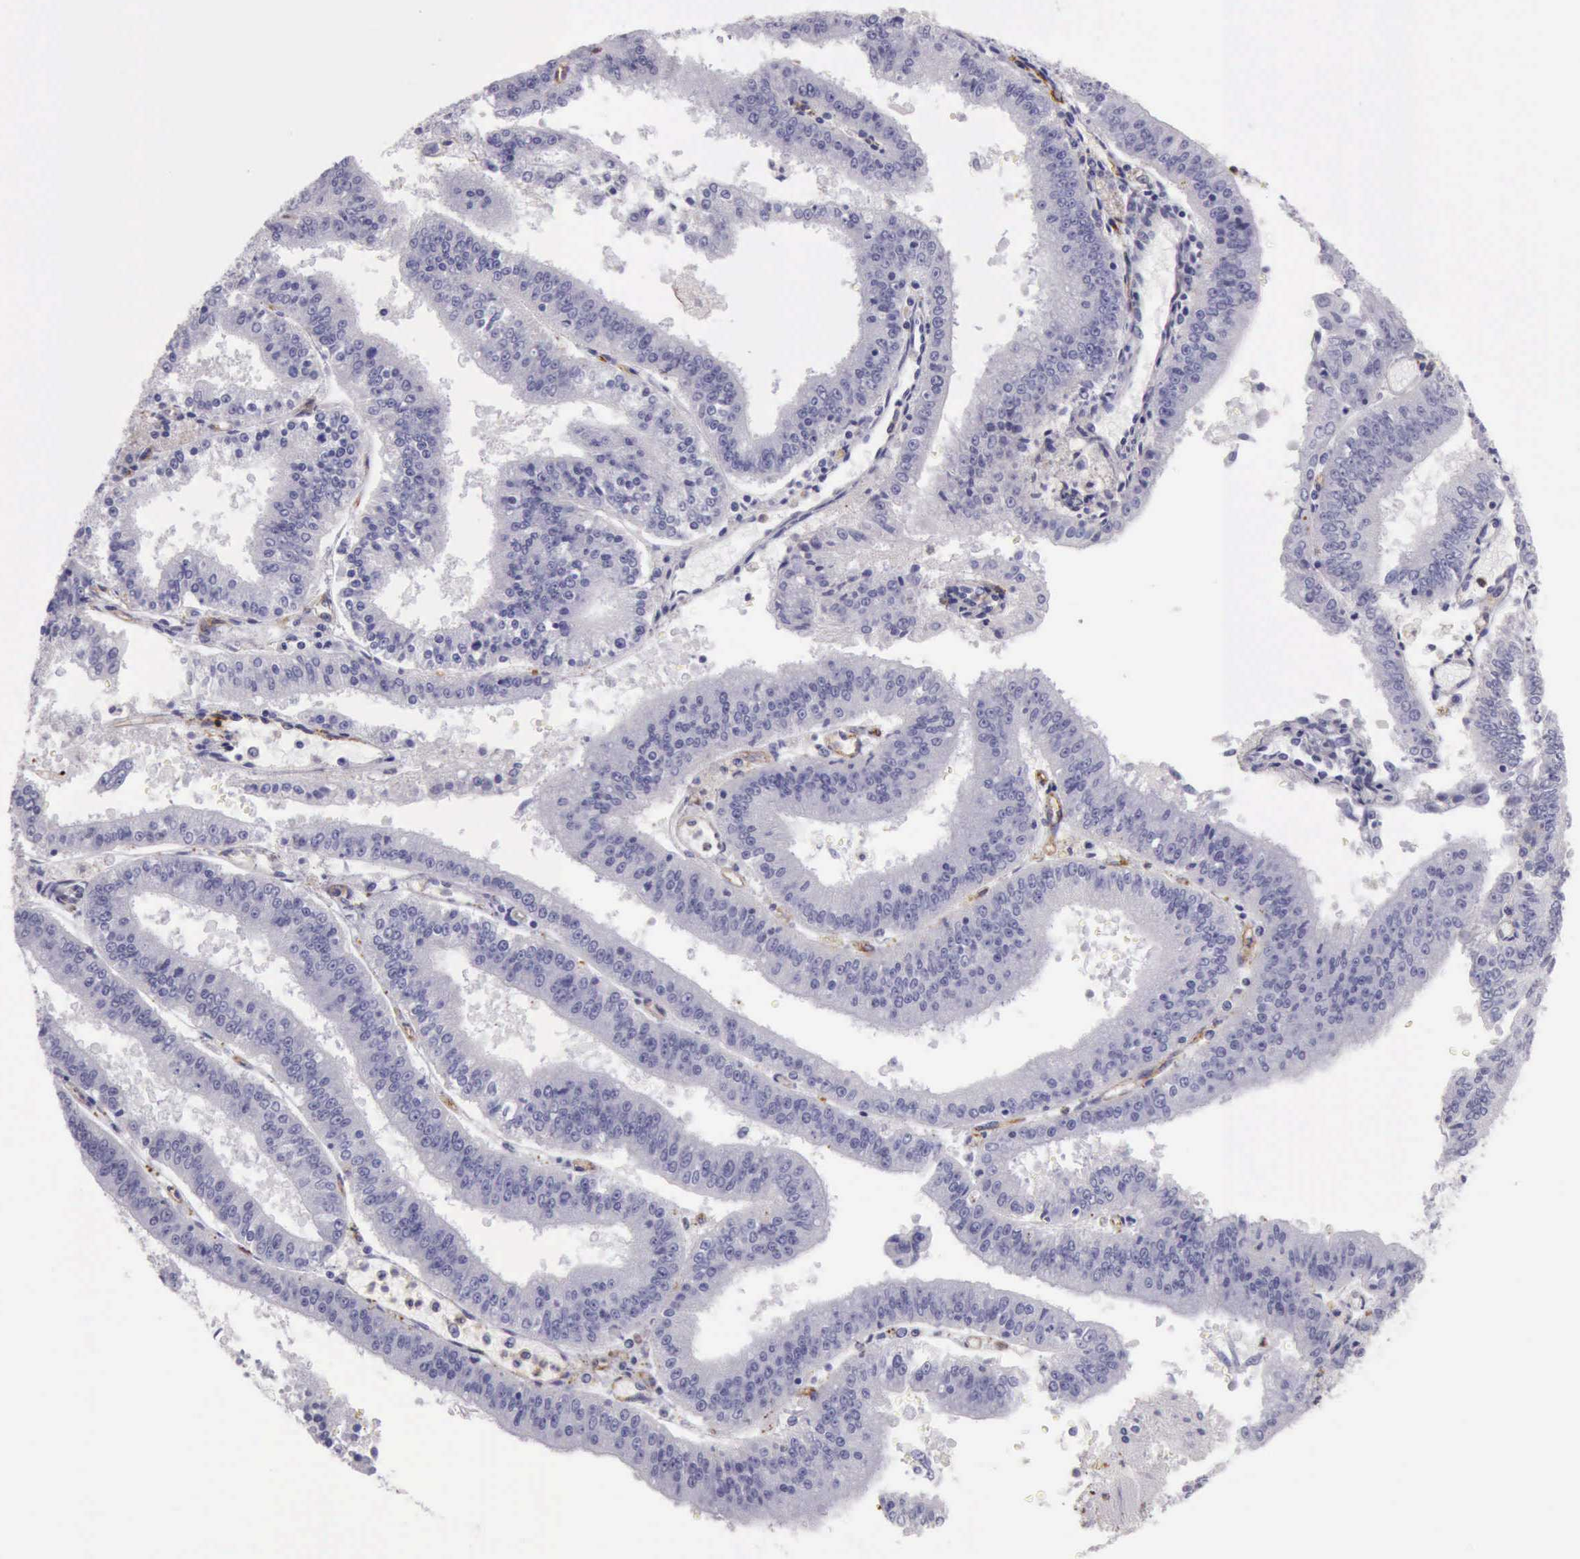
{"staining": {"intensity": "negative", "quantity": "none", "location": "none"}, "tissue": "endometrial cancer", "cell_type": "Tumor cells", "image_type": "cancer", "snomed": [{"axis": "morphology", "description": "Adenocarcinoma, NOS"}, {"axis": "topography", "description": "Endometrium"}], "caption": "The histopathology image displays no staining of tumor cells in endometrial cancer.", "gene": "TCEANC", "patient": {"sex": "female", "age": 66}}